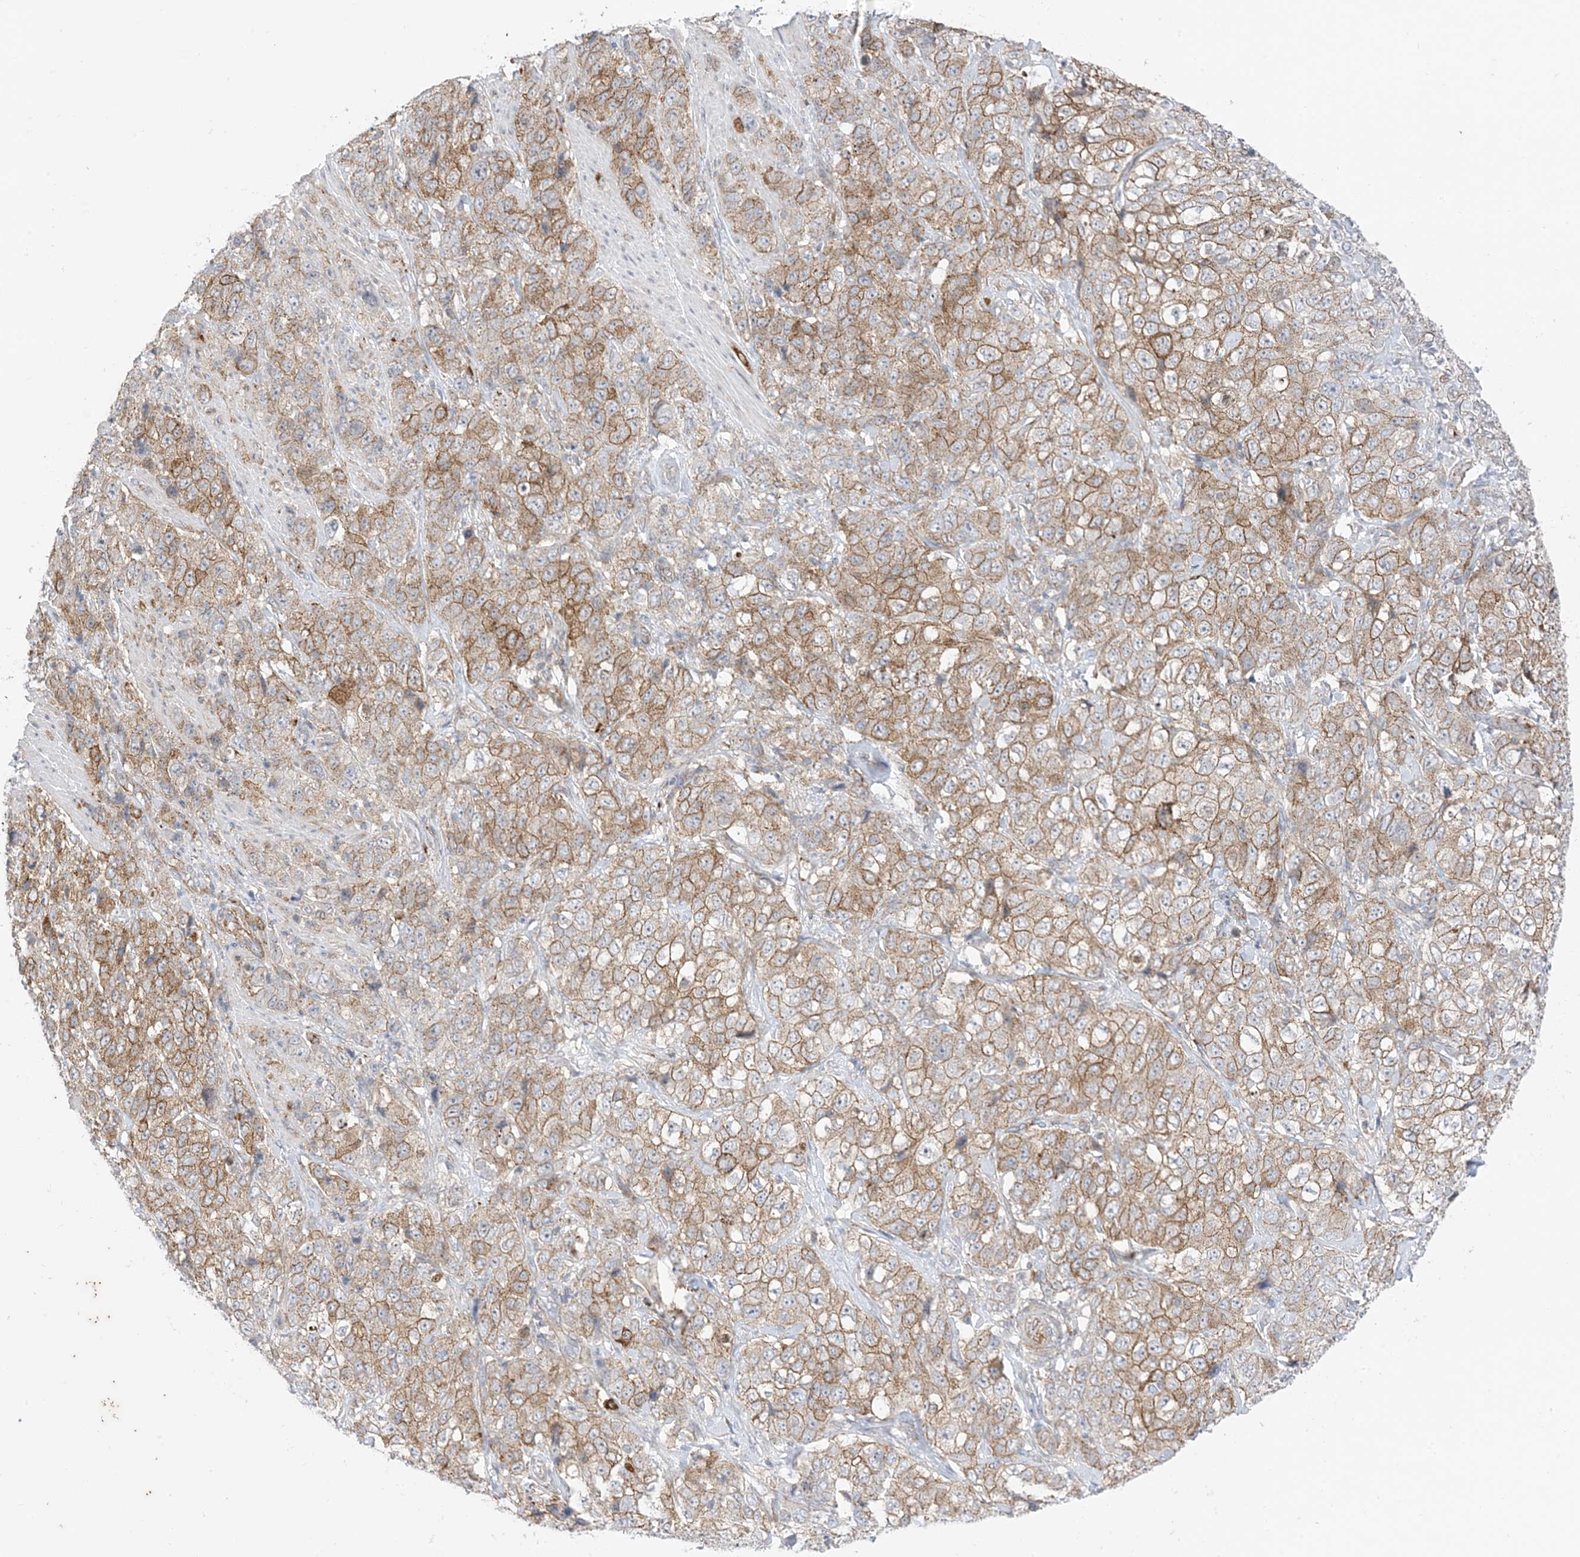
{"staining": {"intensity": "moderate", "quantity": ">75%", "location": "cytoplasmic/membranous"}, "tissue": "stomach cancer", "cell_type": "Tumor cells", "image_type": "cancer", "snomed": [{"axis": "morphology", "description": "Adenocarcinoma, NOS"}, {"axis": "topography", "description": "Stomach"}], "caption": "Immunohistochemistry staining of stomach cancer (adenocarcinoma), which demonstrates medium levels of moderate cytoplasmic/membranous staining in approximately >75% of tumor cells indicating moderate cytoplasmic/membranous protein staining. The staining was performed using DAB (3,3'-diaminobenzidine) (brown) for protein detection and nuclei were counterstained in hematoxylin (blue).", "gene": "RAC1", "patient": {"sex": "male", "age": 48}}